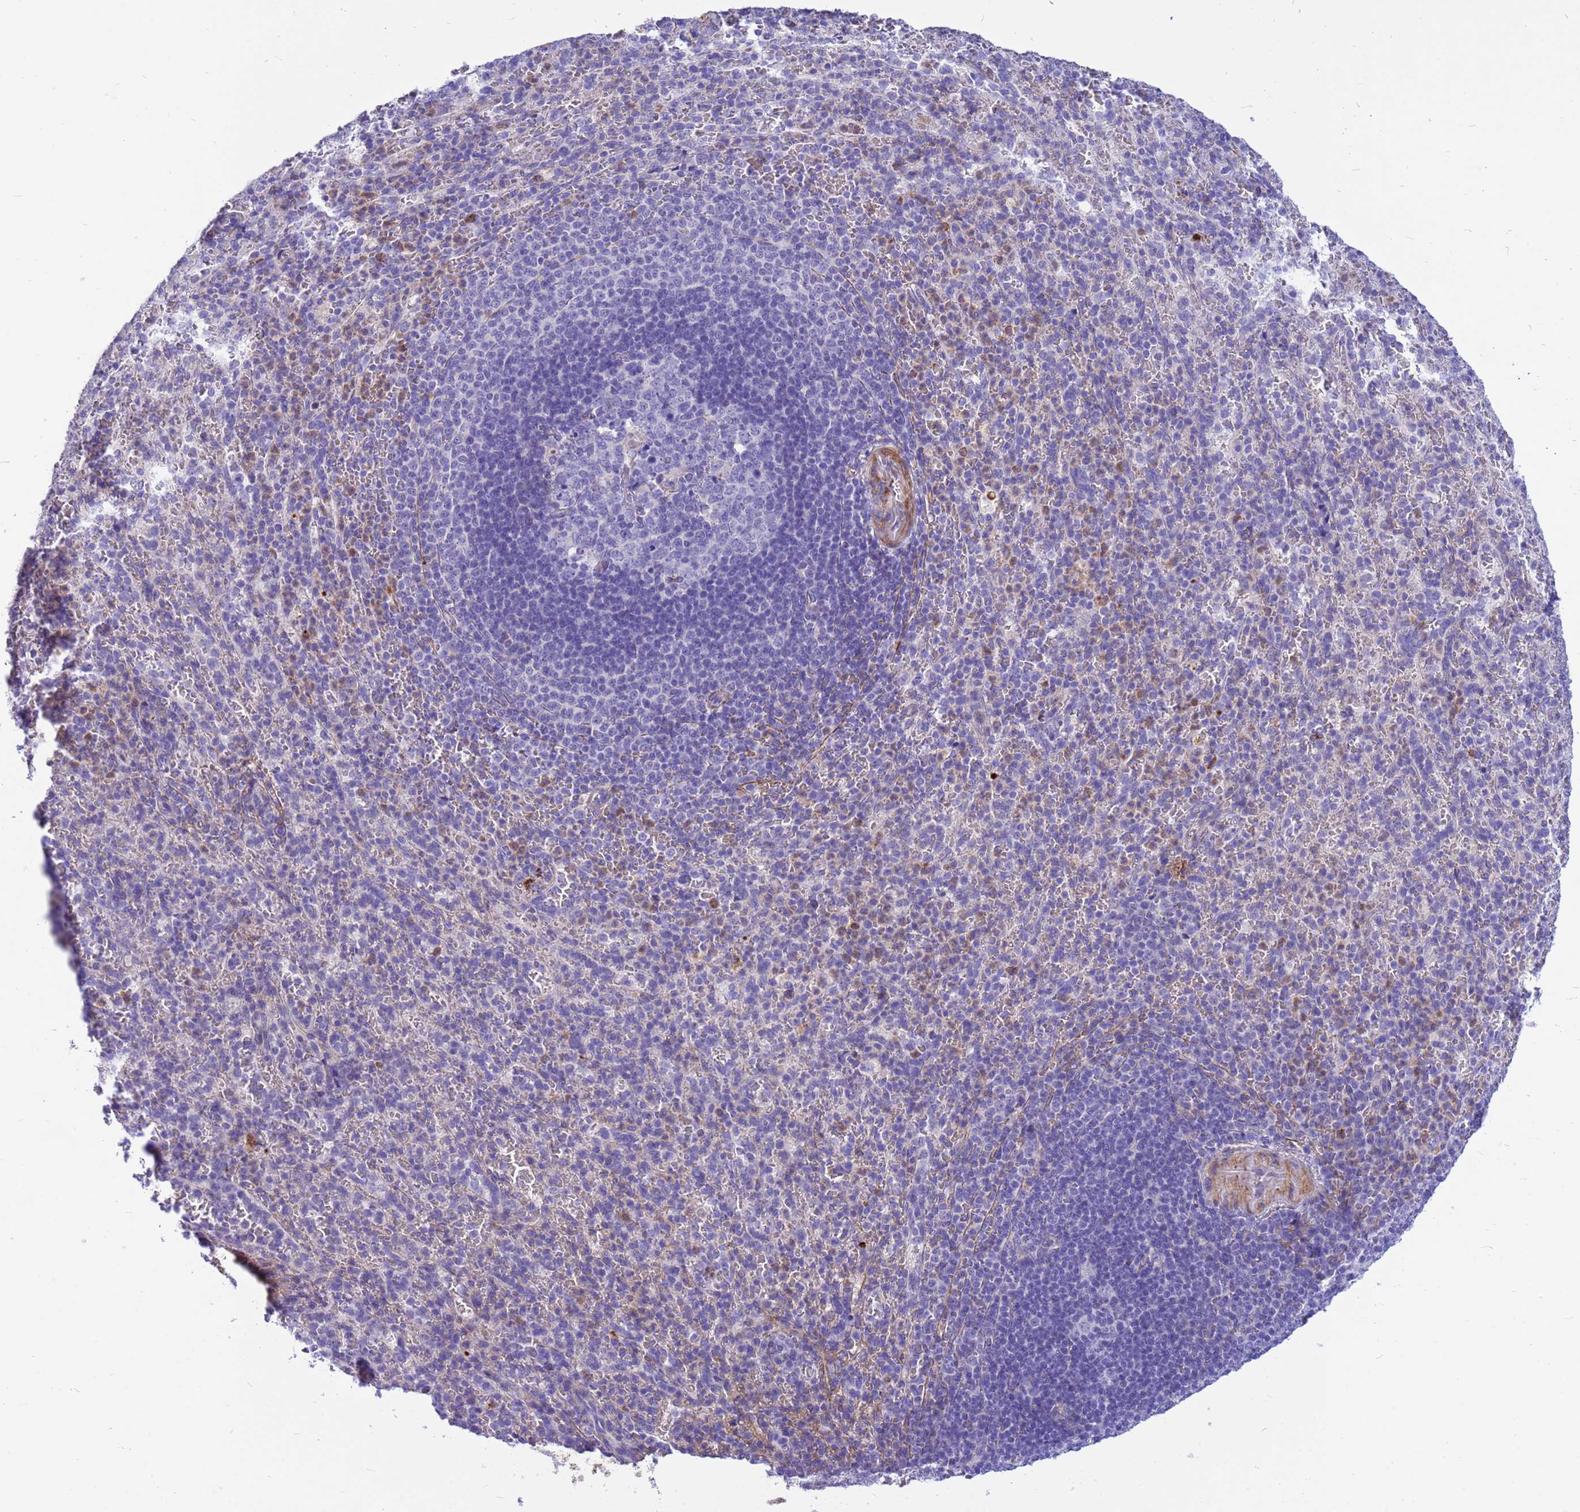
{"staining": {"intensity": "negative", "quantity": "none", "location": "none"}, "tissue": "spleen", "cell_type": "Cells in red pulp", "image_type": "normal", "snomed": [{"axis": "morphology", "description": "Normal tissue, NOS"}, {"axis": "topography", "description": "Spleen"}], "caption": "Cells in red pulp are negative for brown protein staining in normal spleen. (DAB immunohistochemistry with hematoxylin counter stain).", "gene": "ORM1", "patient": {"sex": "female", "age": 21}}